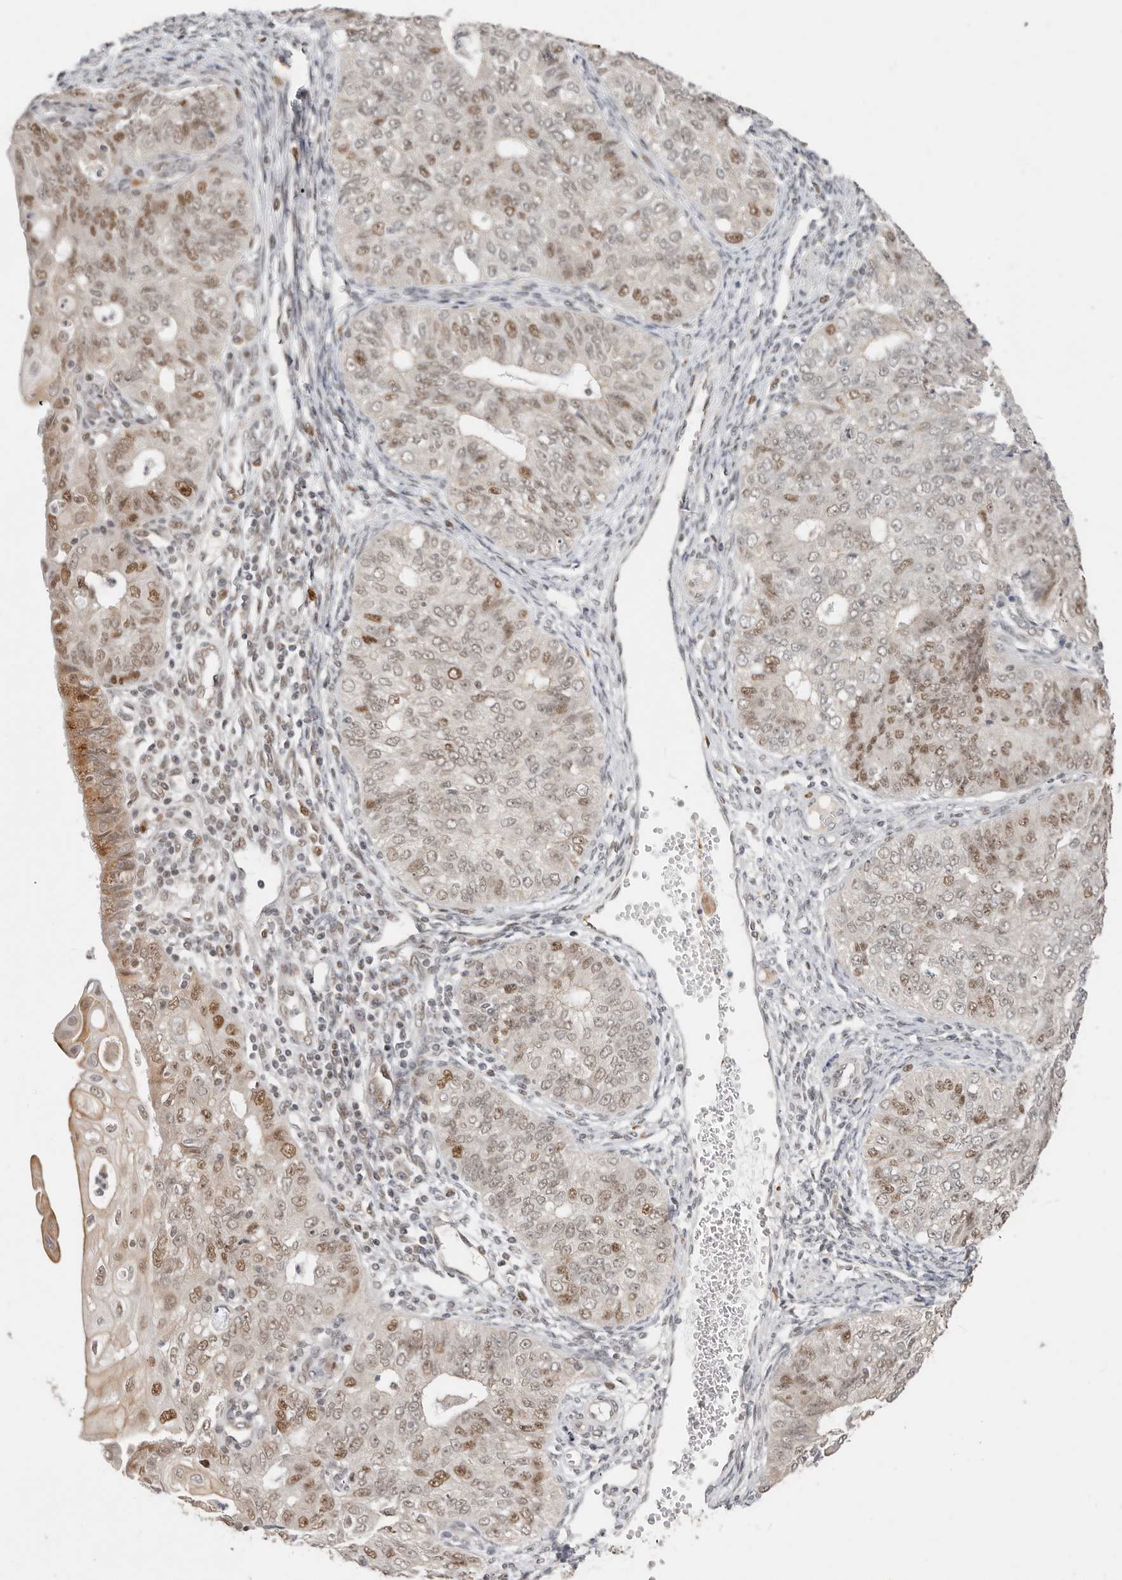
{"staining": {"intensity": "strong", "quantity": "25%-75%", "location": "nuclear"}, "tissue": "endometrial cancer", "cell_type": "Tumor cells", "image_type": "cancer", "snomed": [{"axis": "morphology", "description": "Adenocarcinoma, NOS"}, {"axis": "topography", "description": "Endometrium"}], "caption": "High-magnification brightfield microscopy of adenocarcinoma (endometrial) stained with DAB (brown) and counterstained with hematoxylin (blue). tumor cells exhibit strong nuclear positivity is identified in approximately25%-75% of cells. (DAB = brown stain, brightfield microscopy at high magnification).", "gene": "RFC2", "patient": {"sex": "female", "age": 32}}